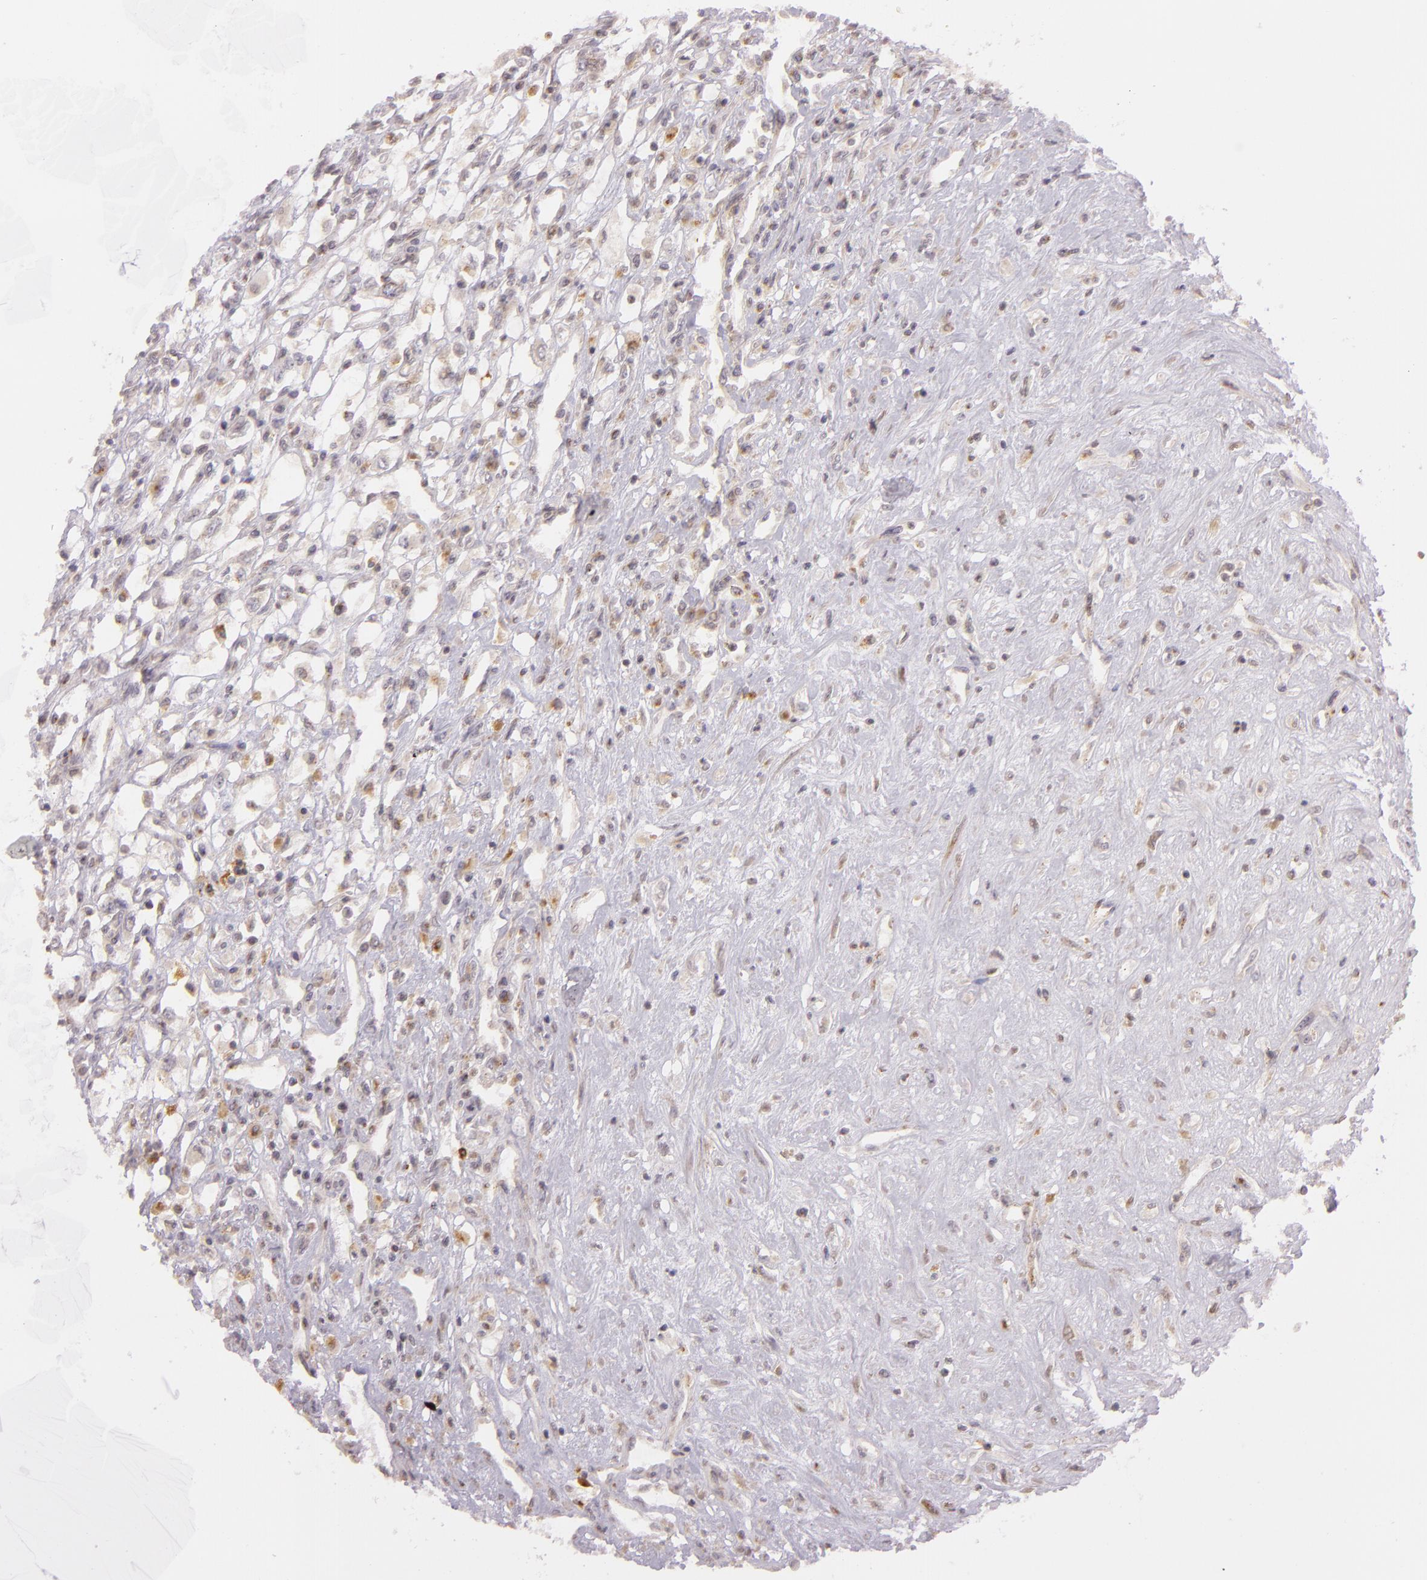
{"staining": {"intensity": "weak", "quantity": ">75%", "location": "cytoplasmic/membranous"}, "tissue": "renal cancer", "cell_type": "Tumor cells", "image_type": "cancer", "snomed": [{"axis": "morphology", "description": "Adenocarcinoma, NOS"}, {"axis": "topography", "description": "Kidney"}], "caption": "This histopathology image reveals immunohistochemistry staining of human adenocarcinoma (renal), with low weak cytoplasmic/membranous positivity in approximately >75% of tumor cells.", "gene": "LGMN", "patient": {"sex": "male", "age": 57}}